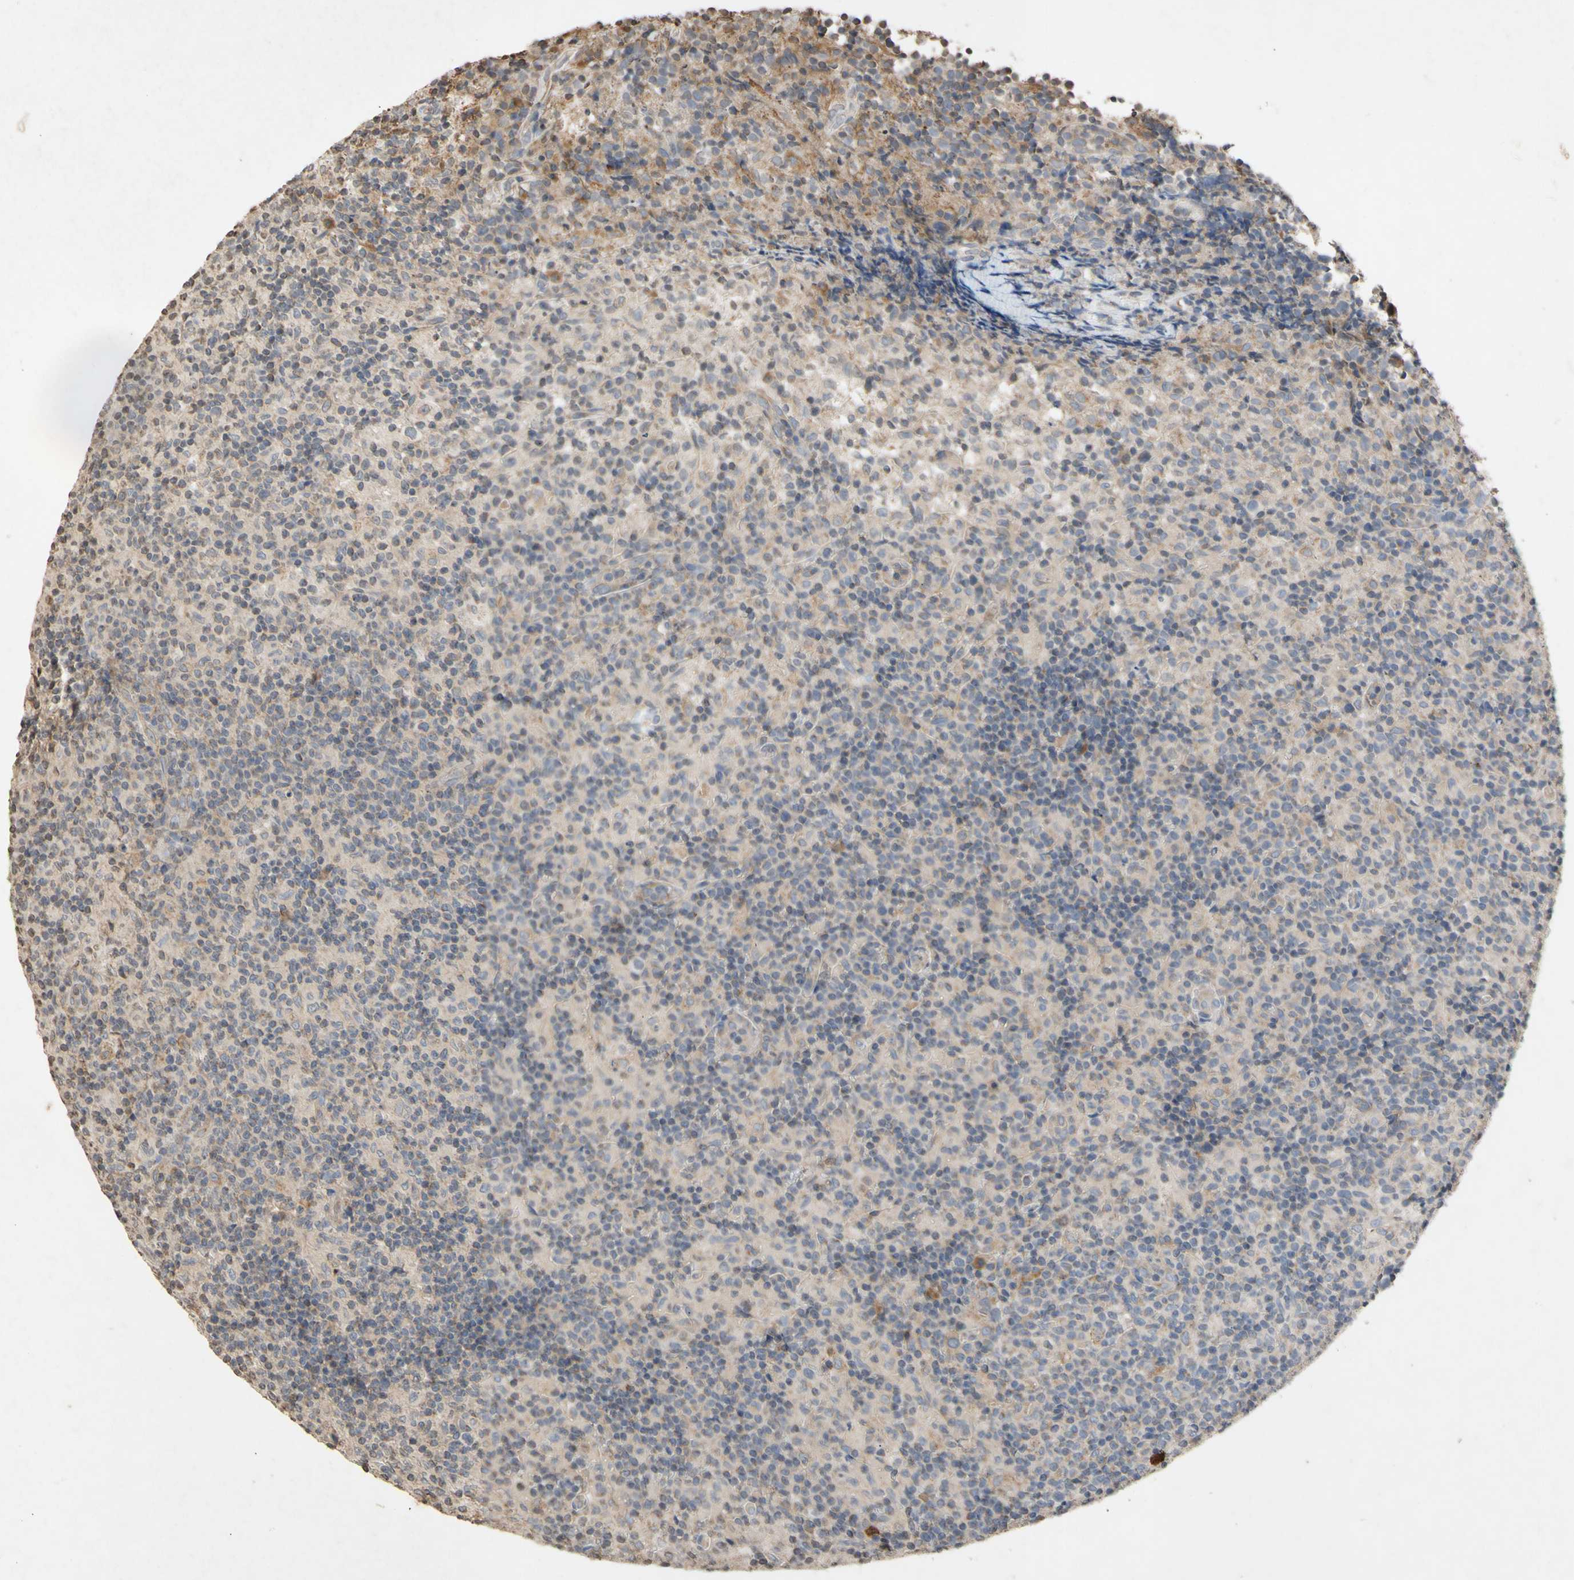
{"staining": {"intensity": "weak", "quantity": ">75%", "location": "cytoplasmic/membranous"}, "tissue": "lymph node", "cell_type": "Germinal center cells", "image_type": "normal", "snomed": [{"axis": "morphology", "description": "Normal tissue, NOS"}, {"axis": "morphology", "description": "Inflammation, NOS"}, {"axis": "topography", "description": "Lymph node"}], "caption": "Weak cytoplasmic/membranous staining for a protein is identified in about >75% of germinal center cells of benign lymph node using immunohistochemistry (IHC).", "gene": "NECTIN3", "patient": {"sex": "male", "age": 55}}